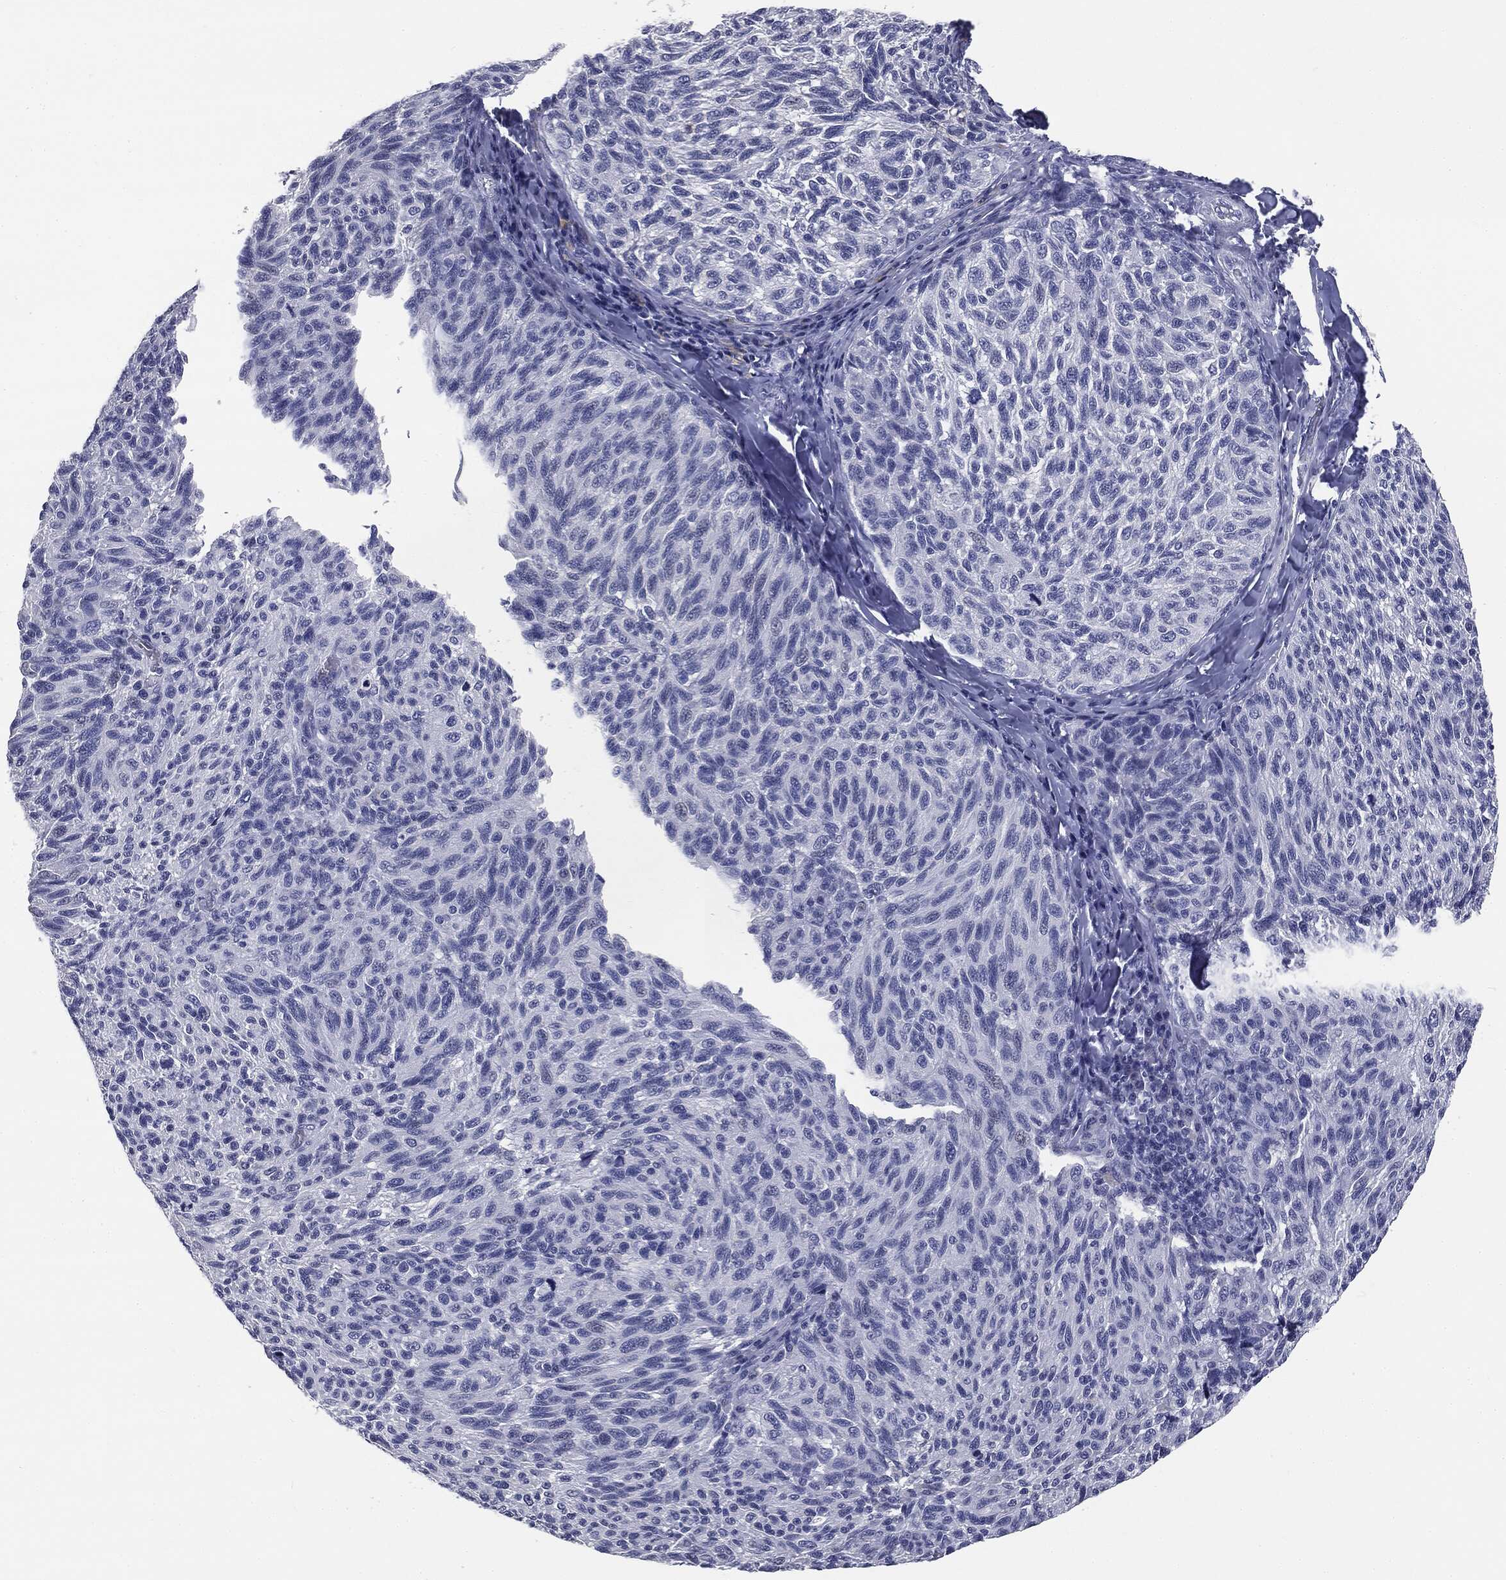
{"staining": {"intensity": "negative", "quantity": "none", "location": "none"}, "tissue": "melanoma", "cell_type": "Tumor cells", "image_type": "cancer", "snomed": [{"axis": "morphology", "description": "Malignant melanoma, NOS"}, {"axis": "topography", "description": "Skin"}], "caption": "A photomicrograph of melanoma stained for a protein displays no brown staining in tumor cells.", "gene": "AFP", "patient": {"sex": "female", "age": 73}}